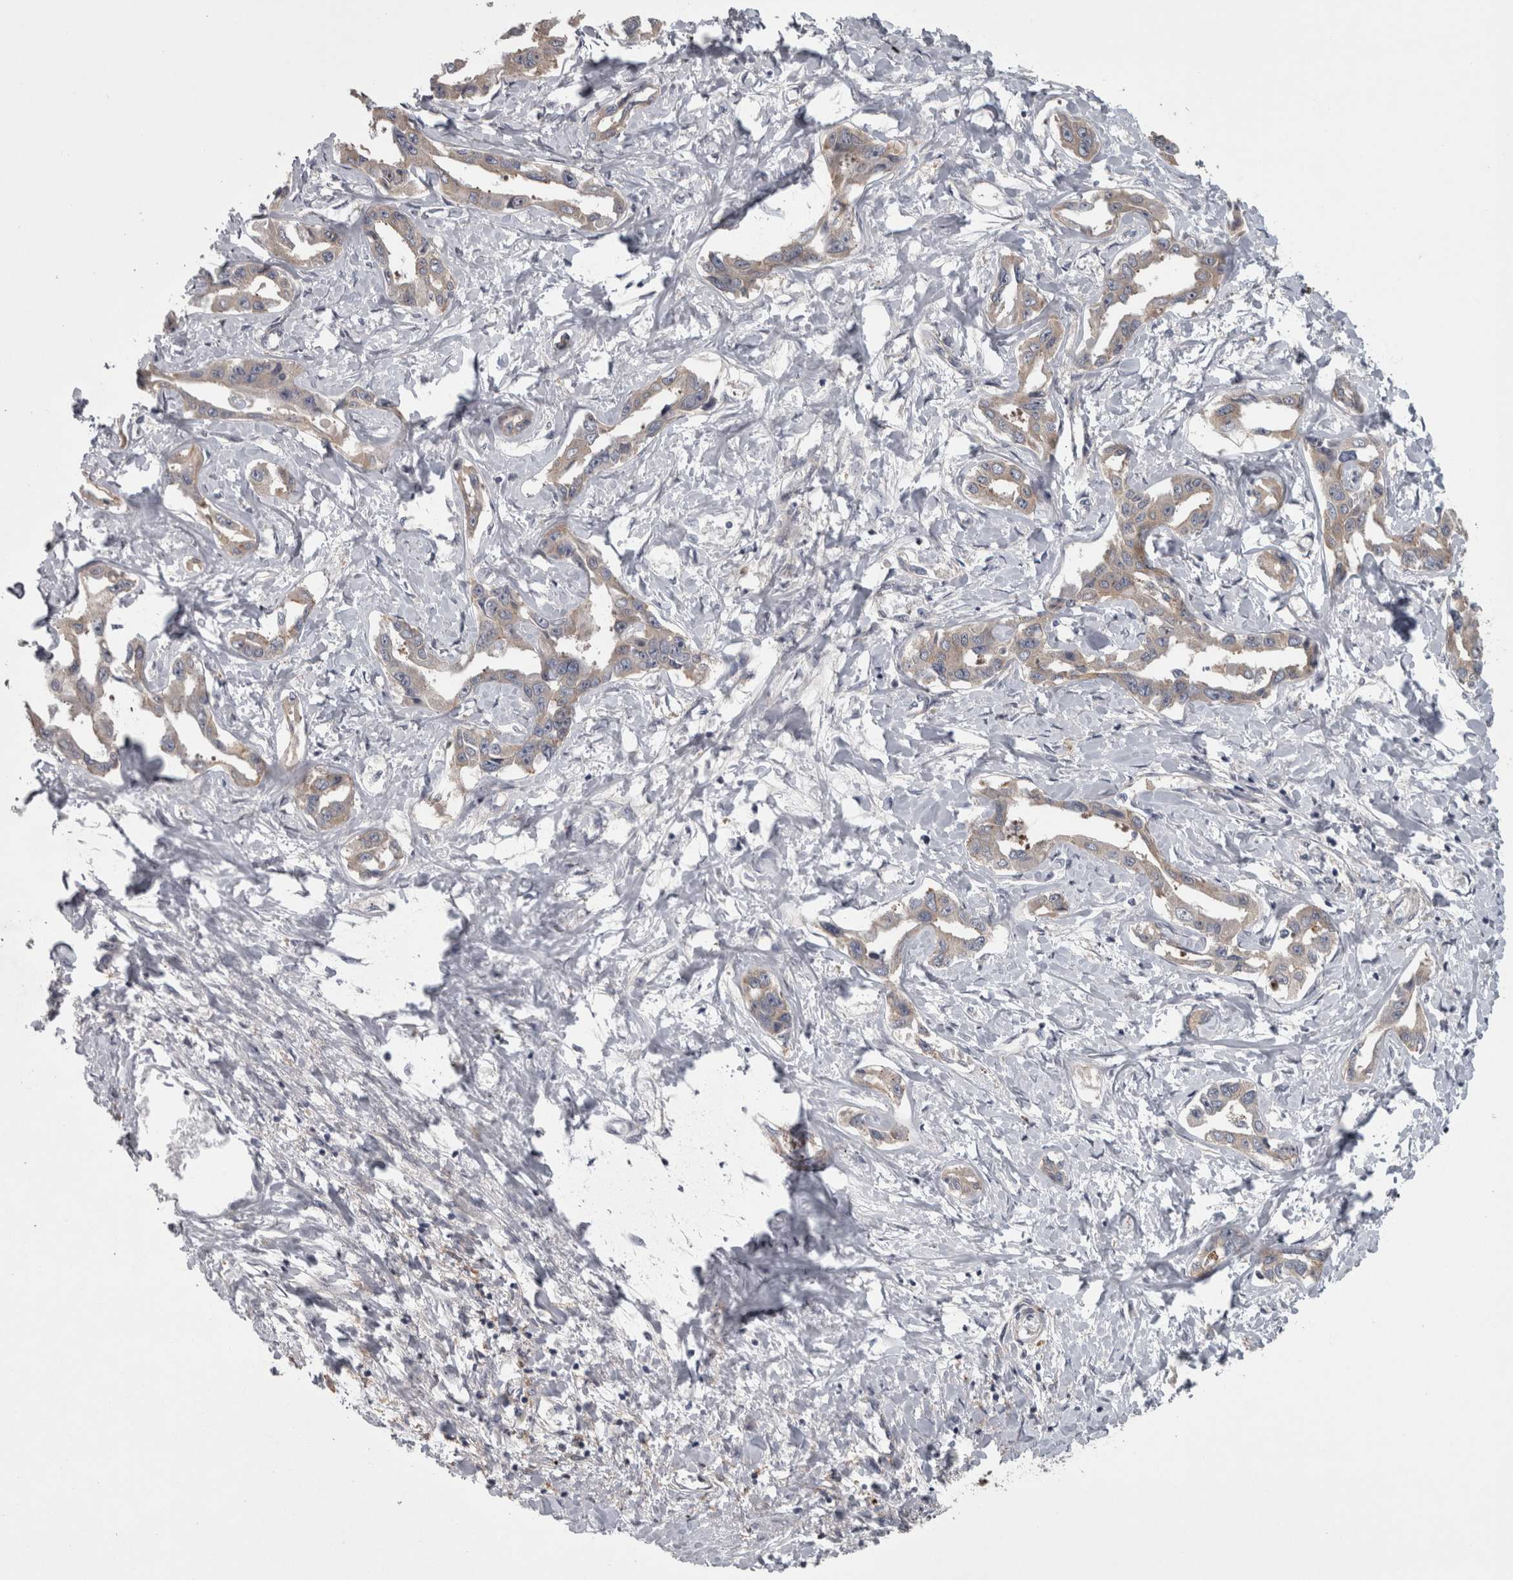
{"staining": {"intensity": "weak", "quantity": "<25%", "location": "cytoplasmic/membranous"}, "tissue": "liver cancer", "cell_type": "Tumor cells", "image_type": "cancer", "snomed": [{"axis": "morphology", "description": "Cholangiocarcinoma"}, {"axis": "topography", "description": "Liver"}], "caption": "Liver cancer was stained to show a protein in brown. There is no significant expression in tumor cells. (Brightfield microscopy of DAB (3,3'-diaminobenzidine) IHC at high magnification).", "gene": "PRKCI", "patient": {"sex": "male", "age": 59}}